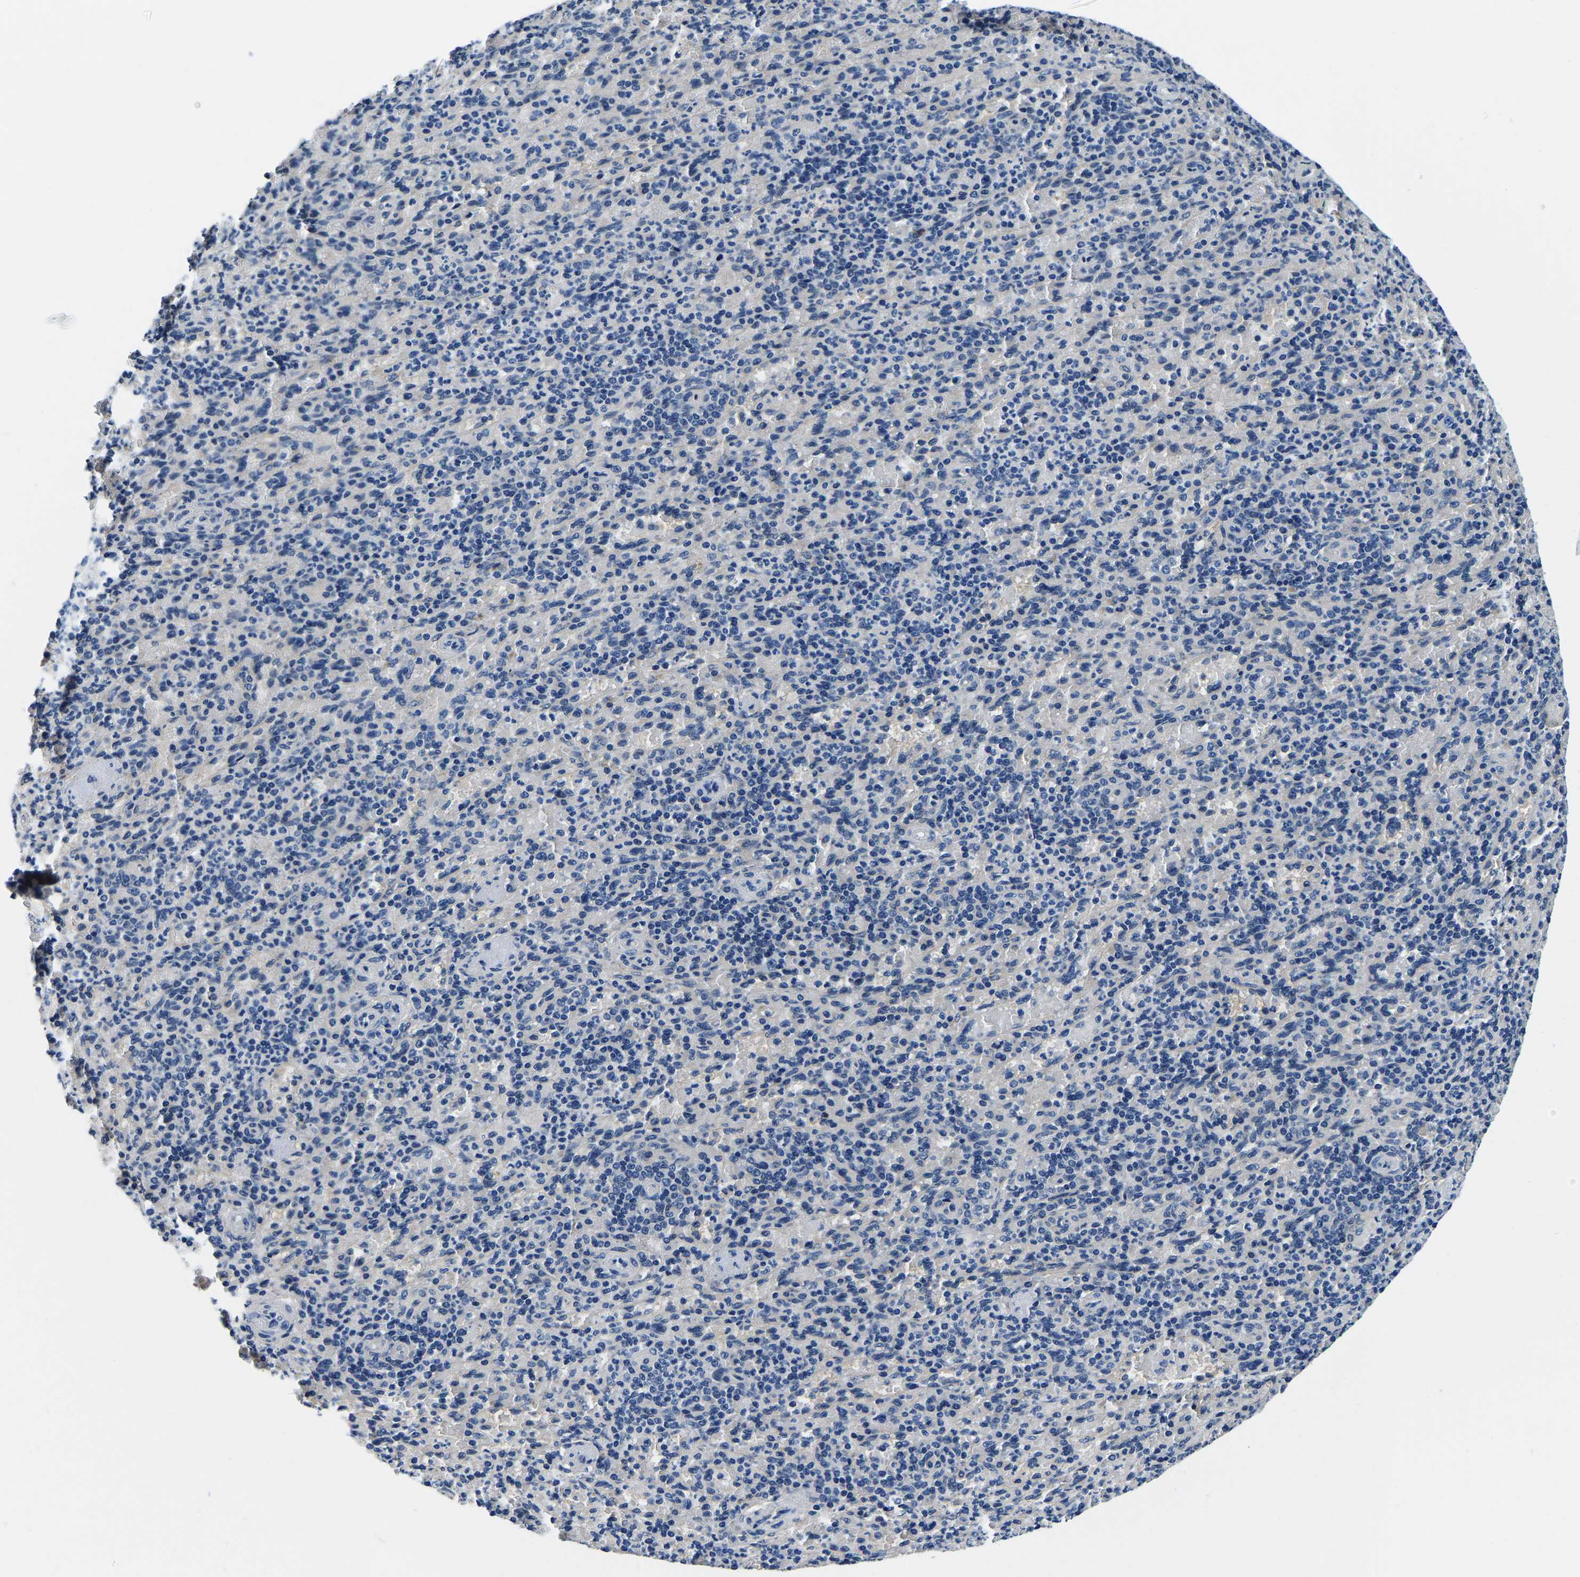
{"staining": {"intensity": "negative", "quantity": "none", "location": "none"}, "tissue": "spleen", "cell_type": "Cells in red pulp", "image_type": "normal", "snomed": [{"axis": "morphology", "description": "Normal tissue, NOS"}, {"axis": "topography", "description": "Spleen"}], "caption": "This is an IHC micrograph of benign spleen. There is no positivity in cells in red pulp.", "gene": "ACO1", "patient": {"sex": "female", "age": 74}}